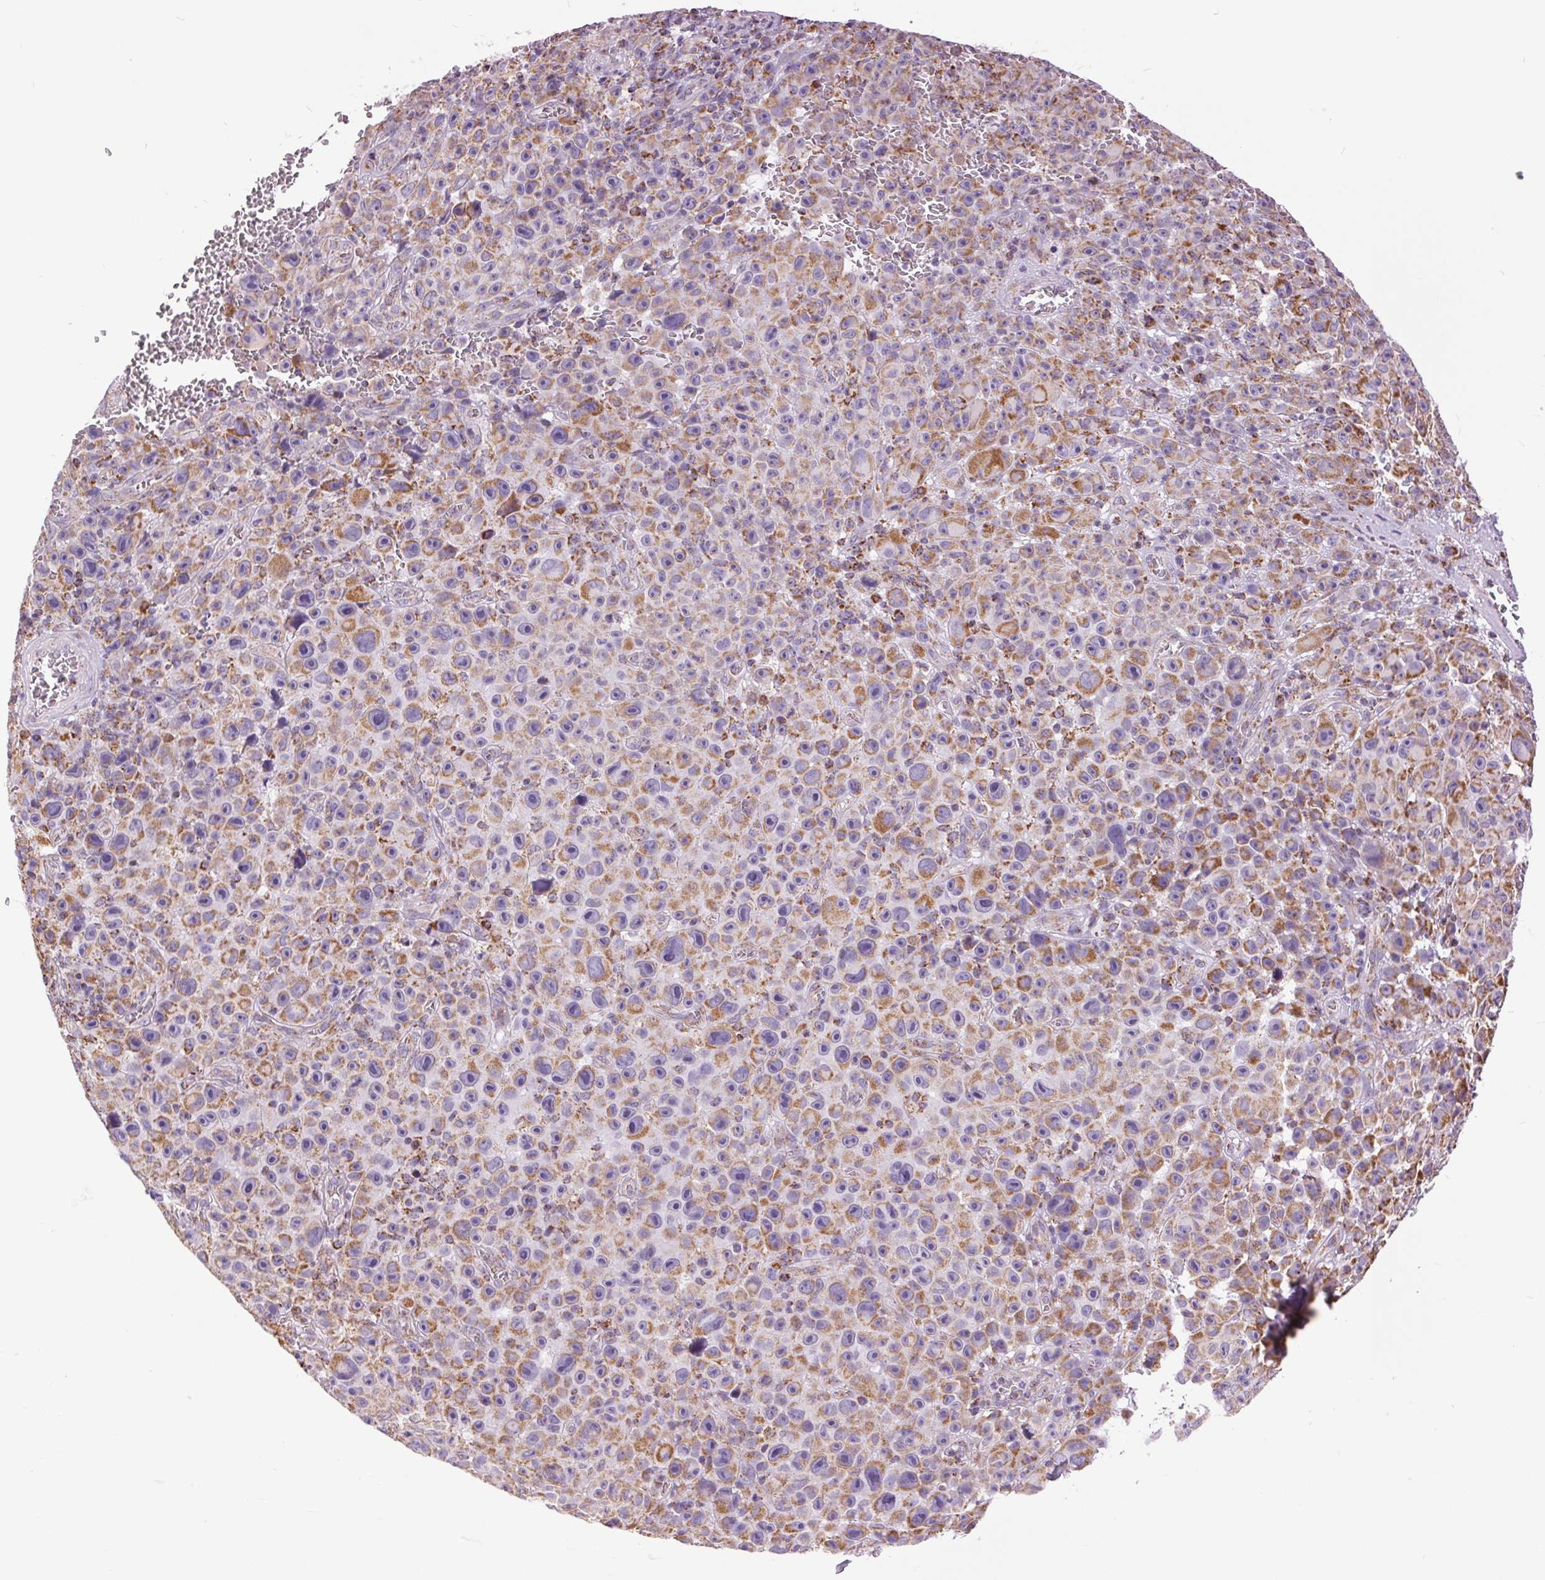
{"staining": {"intensity": "moderate", "quantity": "25%-75%", "location": "cytoplasmic/membranous"}, "tissue": "melanoma", "cell_type": "Tumor cells", "image_type": "cancer", "snomed": [{"axis": "morphology", "description": "Malignant melanoma, NOS"}, {"axis": "topography", "description": "Skin"}], "caption": "The histopathology image displays immunohistochemical staining of melanoma. There is moderate cytoplasmic/membranous expression is seen in about 25%-75% of tumor cells. (Stains: DAB (3,3'-diaminobenzidine) in brown, nuclei in blue, Microscopy: brightfield microscopy at high magnification).", "gene": "ATP5PB", "patient": {"sex": "female", "age": 82}}